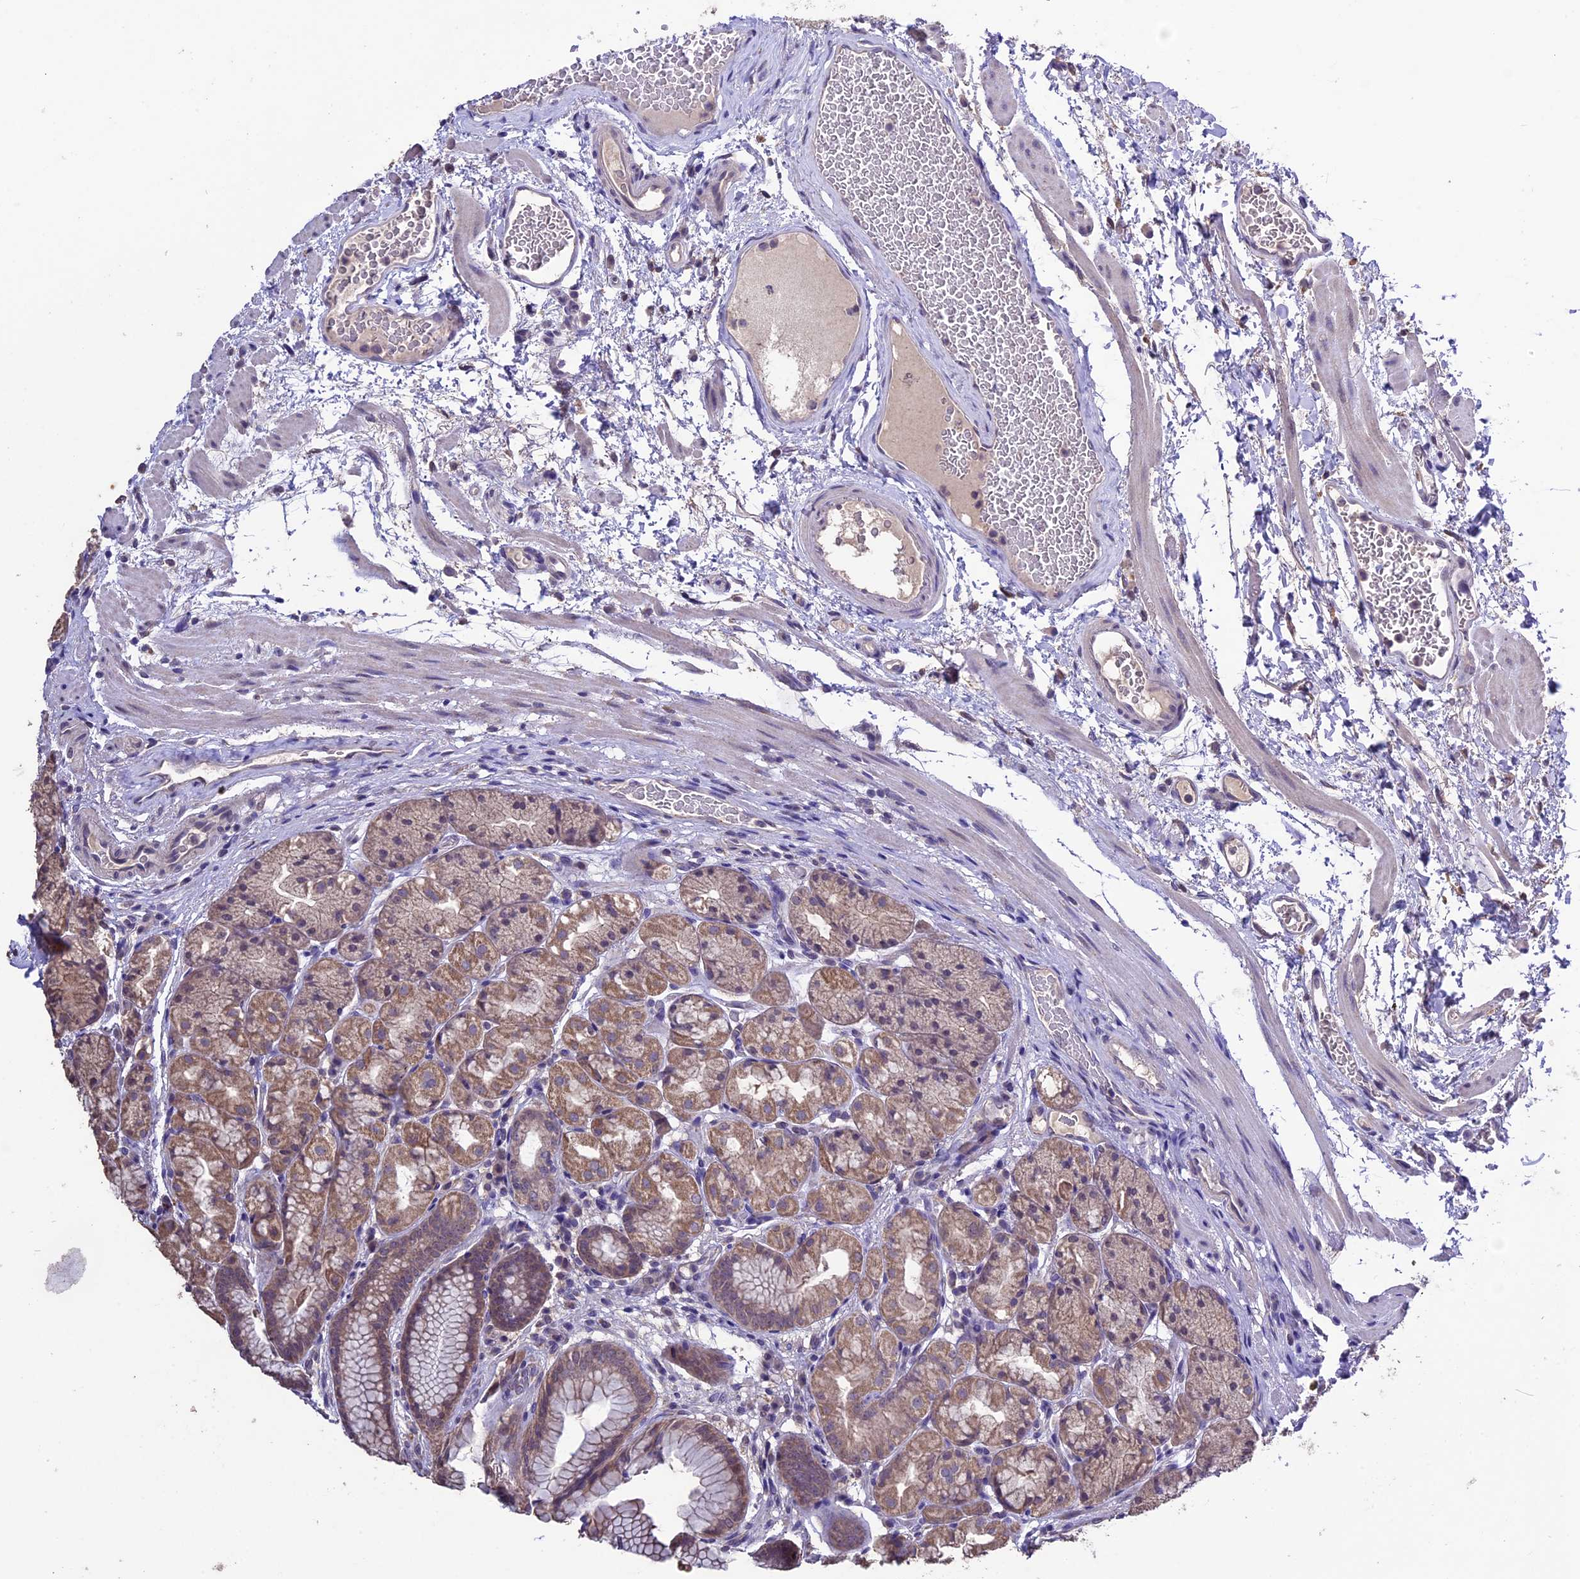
{"staining": {"intensity": "moderate", "quantity": ">75%", "location": "cytoplasmic/membranous"}, "tissue": "stomach", "cell_type": "Glandular cells", "image_type": "normal", "snomed": [{"axis": "morphology", "description": "Normal tissue, NOS"}, {"axis": "topography", "description": "Stomach"}], "caption": "High-power microscopy captured an IHC photomicrograph of benign stomach, revealing moderate cytoplasmic/membranous positivity in approximately >75% of glandular cells. (DAB = brown stain, brightfield microscopy at high magnification).", "gene": "DIS3L", "patient": {"sex": "male", "age": 63}}